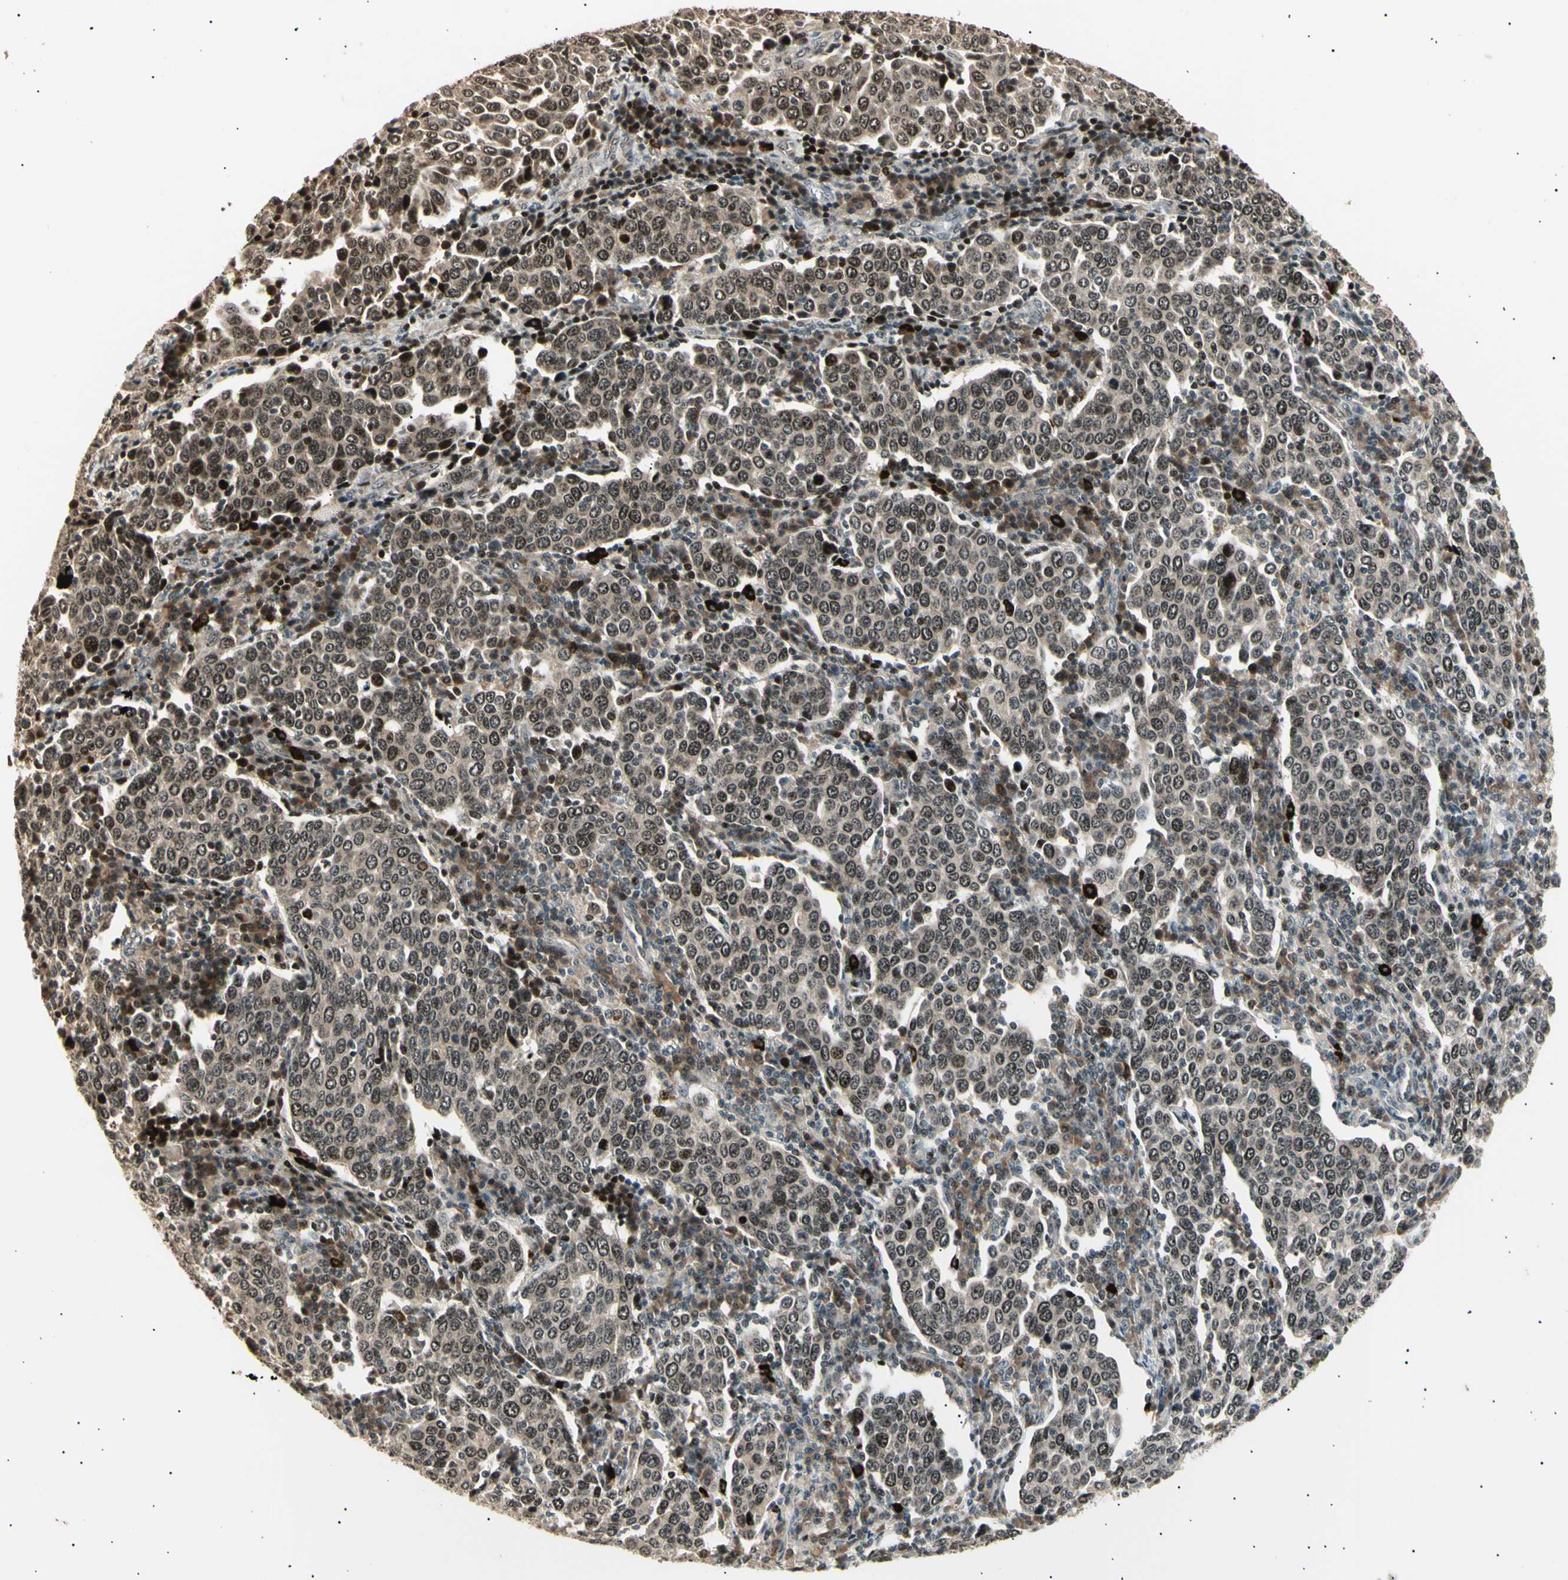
{"staining": {"intensity": "moderate", "quantity": ">75%", "location": "cytoplasmic/membranous,nuclear"}, "tissue": "cervical cancer", "cell_type": "Tumor cells", "image_type": "cancer", "snomed": [{"axis": "morphology", "description": "Squamous cell carcinoma, NOS"}, {"axis": "topography", "description": "Cervix"}], "caption": "Immunohistochemical staining of human cervical cancer (squamous cell carcinoma) demonstrates medium levels of moderate cytoplasmic/membranous and nuclear staining in approximately >75% of tumor cells.", "gene": "NUAK2", "patient": {"sex": "female", "age": 40}}